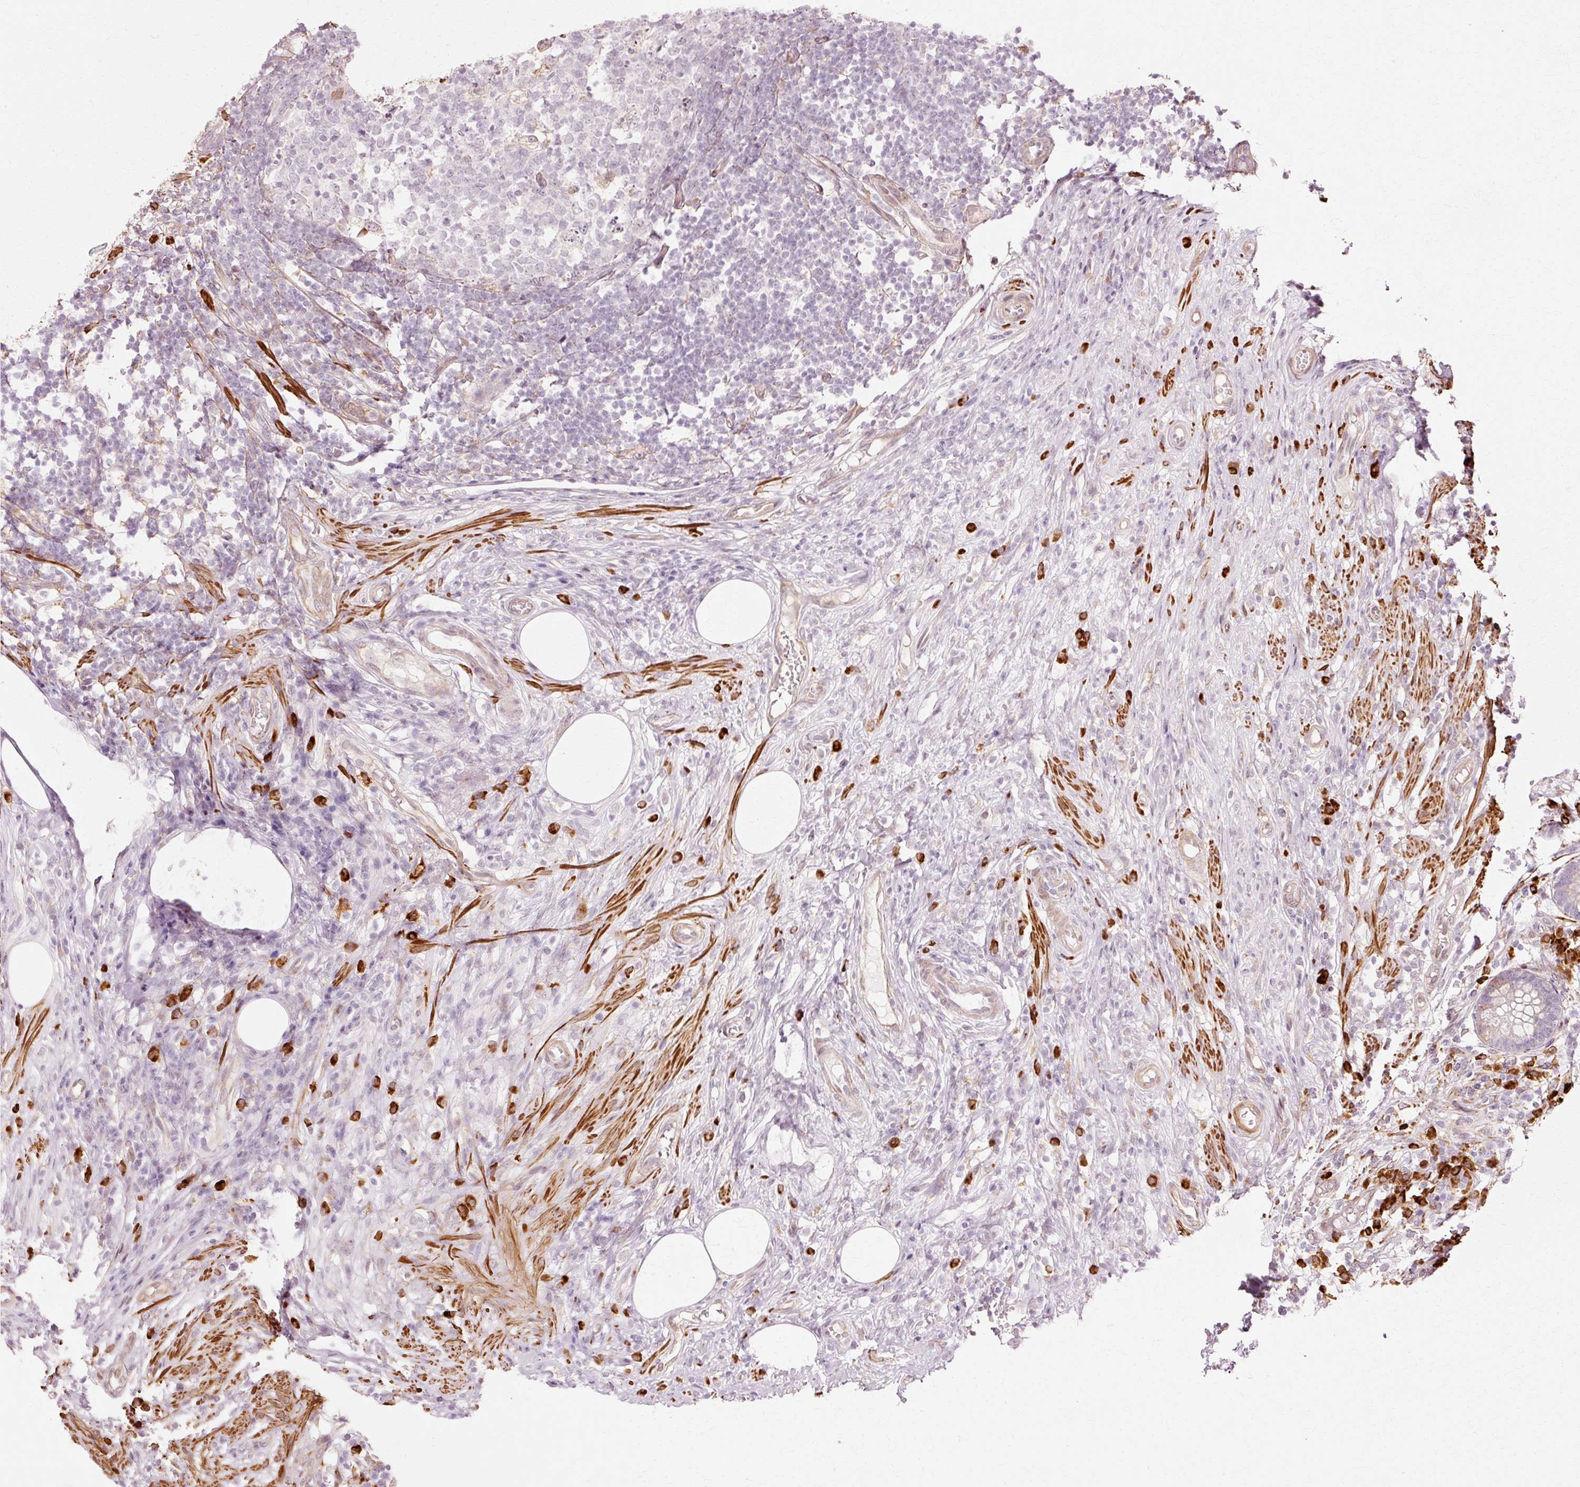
{"staining": {"intensity": "moderate", "quantity": "25%-75%", "location": "cytoplasmic/membranous"}, "tissue": "appendix", "cell_type": "Glandular cells", "image_type": "normal", "snomed": [{"axis": "morphology", "description": "Normal tissue, NOS"}, {"axis": "topography", "description": "Appendix"}], "caption": "Immunohistochemical staining of benign appendix displays 25%-75% levels of moderate cytoplasmic/membranous protein positivity in about 25%-75% of glandular cells.", "gene": "RANBP2", "patient": {"sex": "female", "age": 56}}